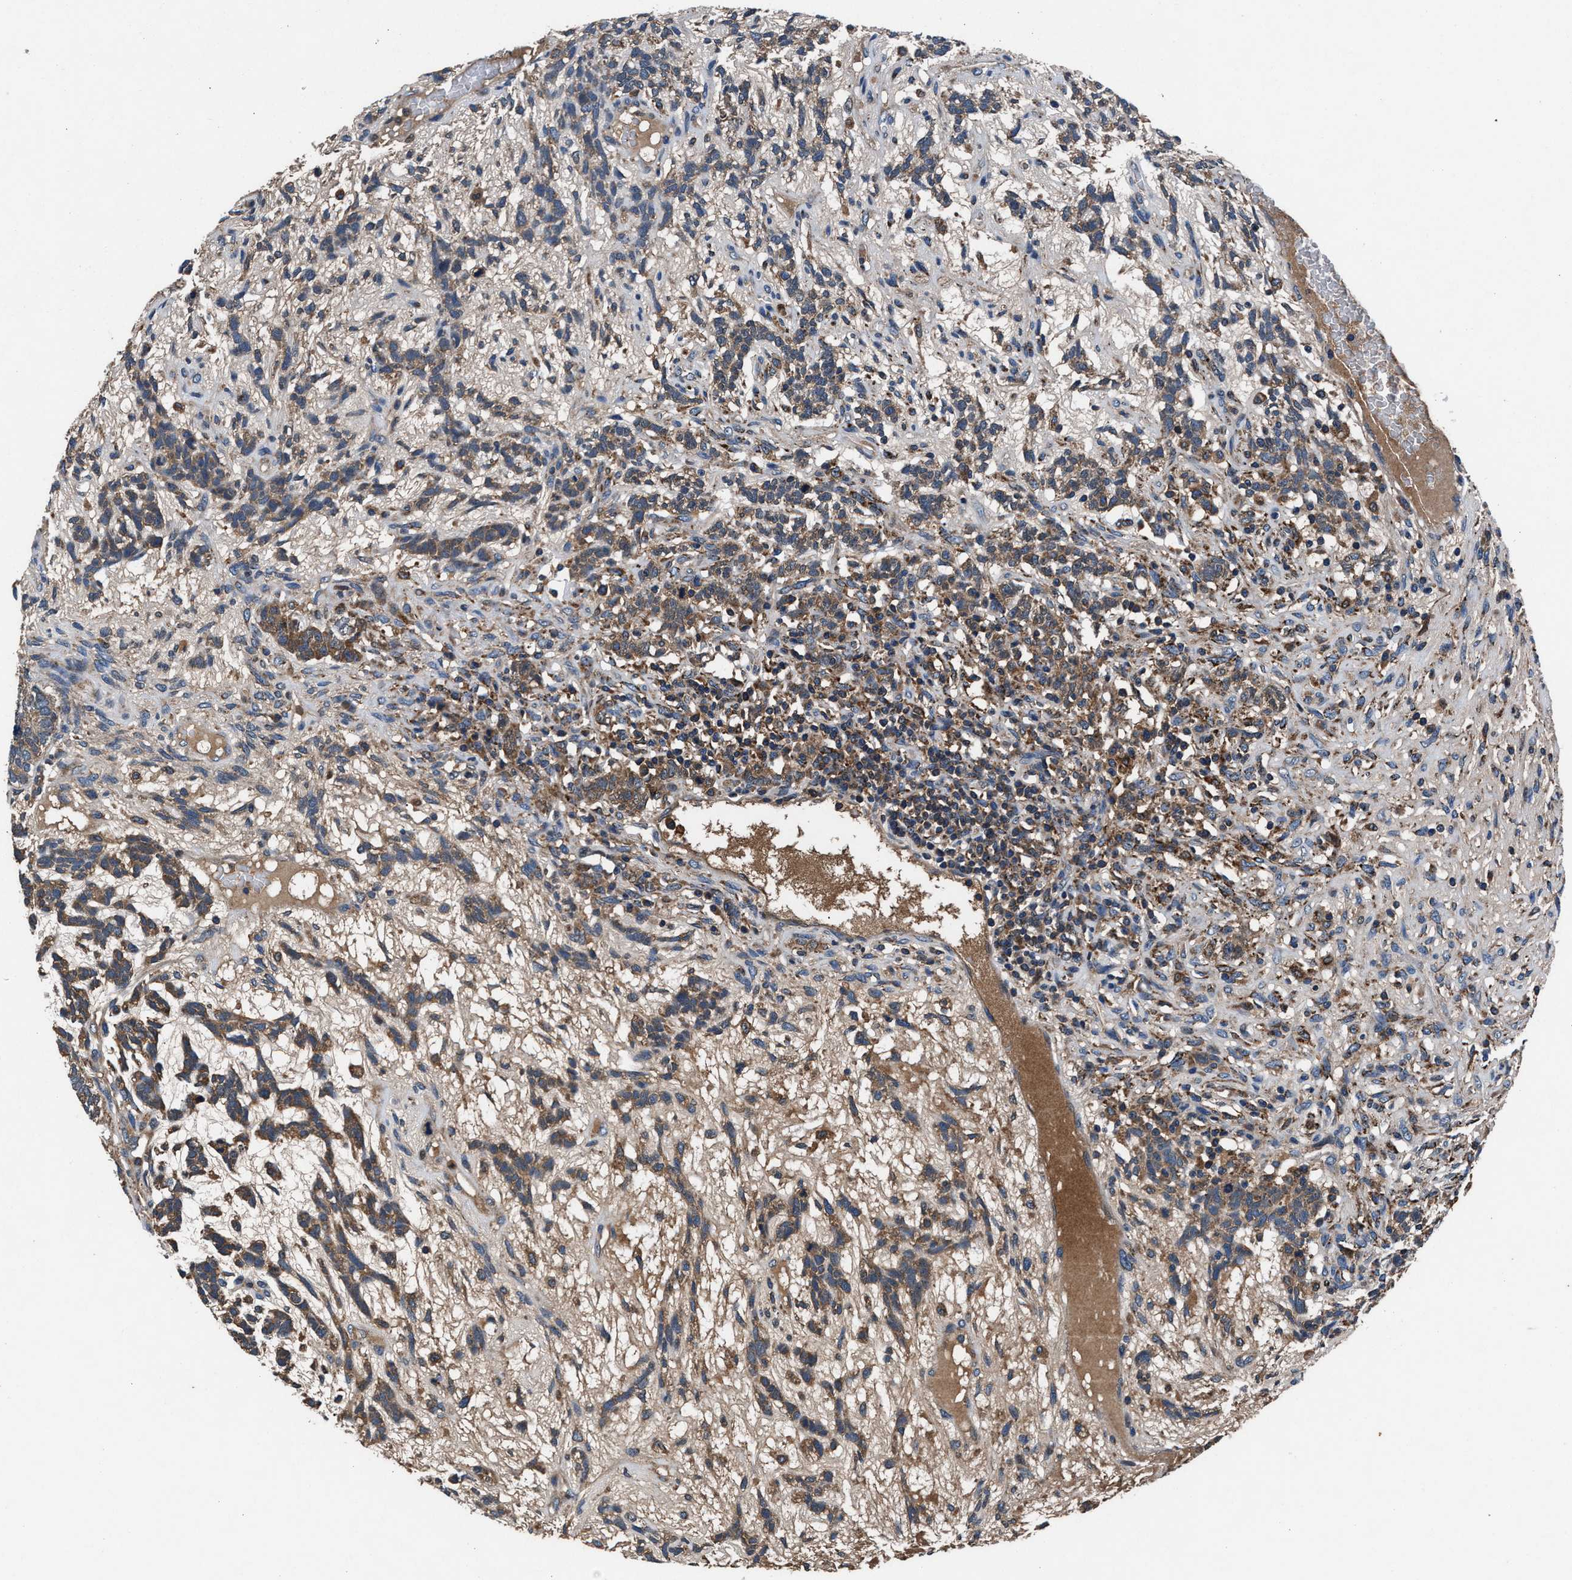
{"staining": {"intensity": "moderate", "quantity": ">75%", "location": "cytoplasmic/membranous"}, "tissue": "testis cancer", "cell_type": "Tumor cells", "image_type": "cancer", "snomed": [{"axis": "morphology", "description": "Seminoma, NOS"}, {"axis": "topography", "description": "Testis"}], "caption": "IHC image of human seminoma (testis) stained for a protein (brown), which exhibits medium levels of moderate cytoplasmic/membranous expression in about >75% of tumor cells.", "gene": "FAM221A", "patient": {"sex": "male", "age": 28}}